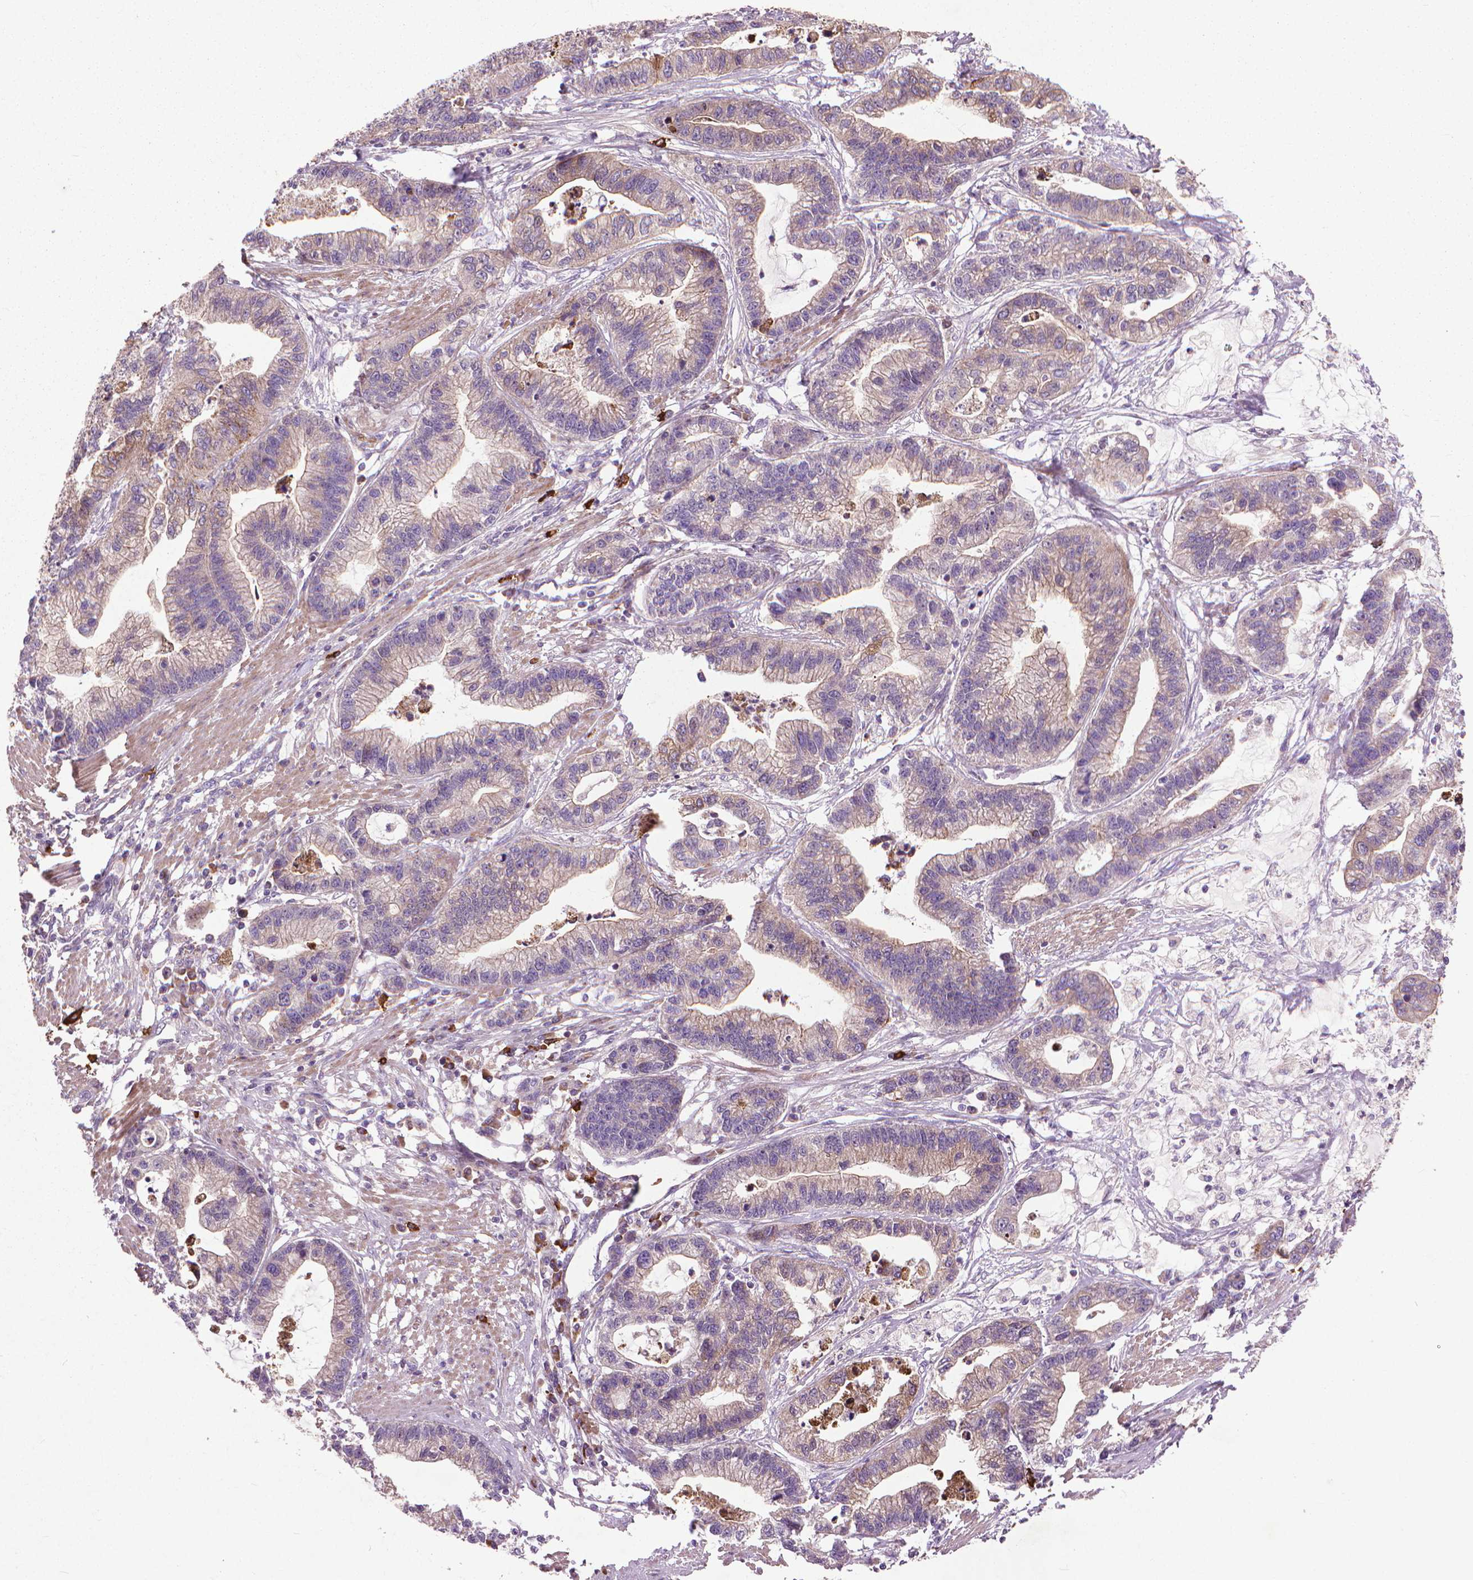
{"staining": {"intensity": "moderate", "quantity": "25%-75%", "location": "cytoplasmic/membranous"}, "tissue": "stomach cancer", "cell_type": "Tumor cells", "image_type": "cancer", "snomed": [{"axis": "morphology", "description": "Adenocarcinoma, NOS"}, {"axis": "topography", "description": "Stomach"}], "caption": "IHC (DAB) staining of adenocarcinoma (stomach) reveals moderate cytoplasmic/membranous protein positivity in approximately 25%-75% of tumor cells.", "gene": "MYH14", "patient": {"sex": "male", "age": 83}}